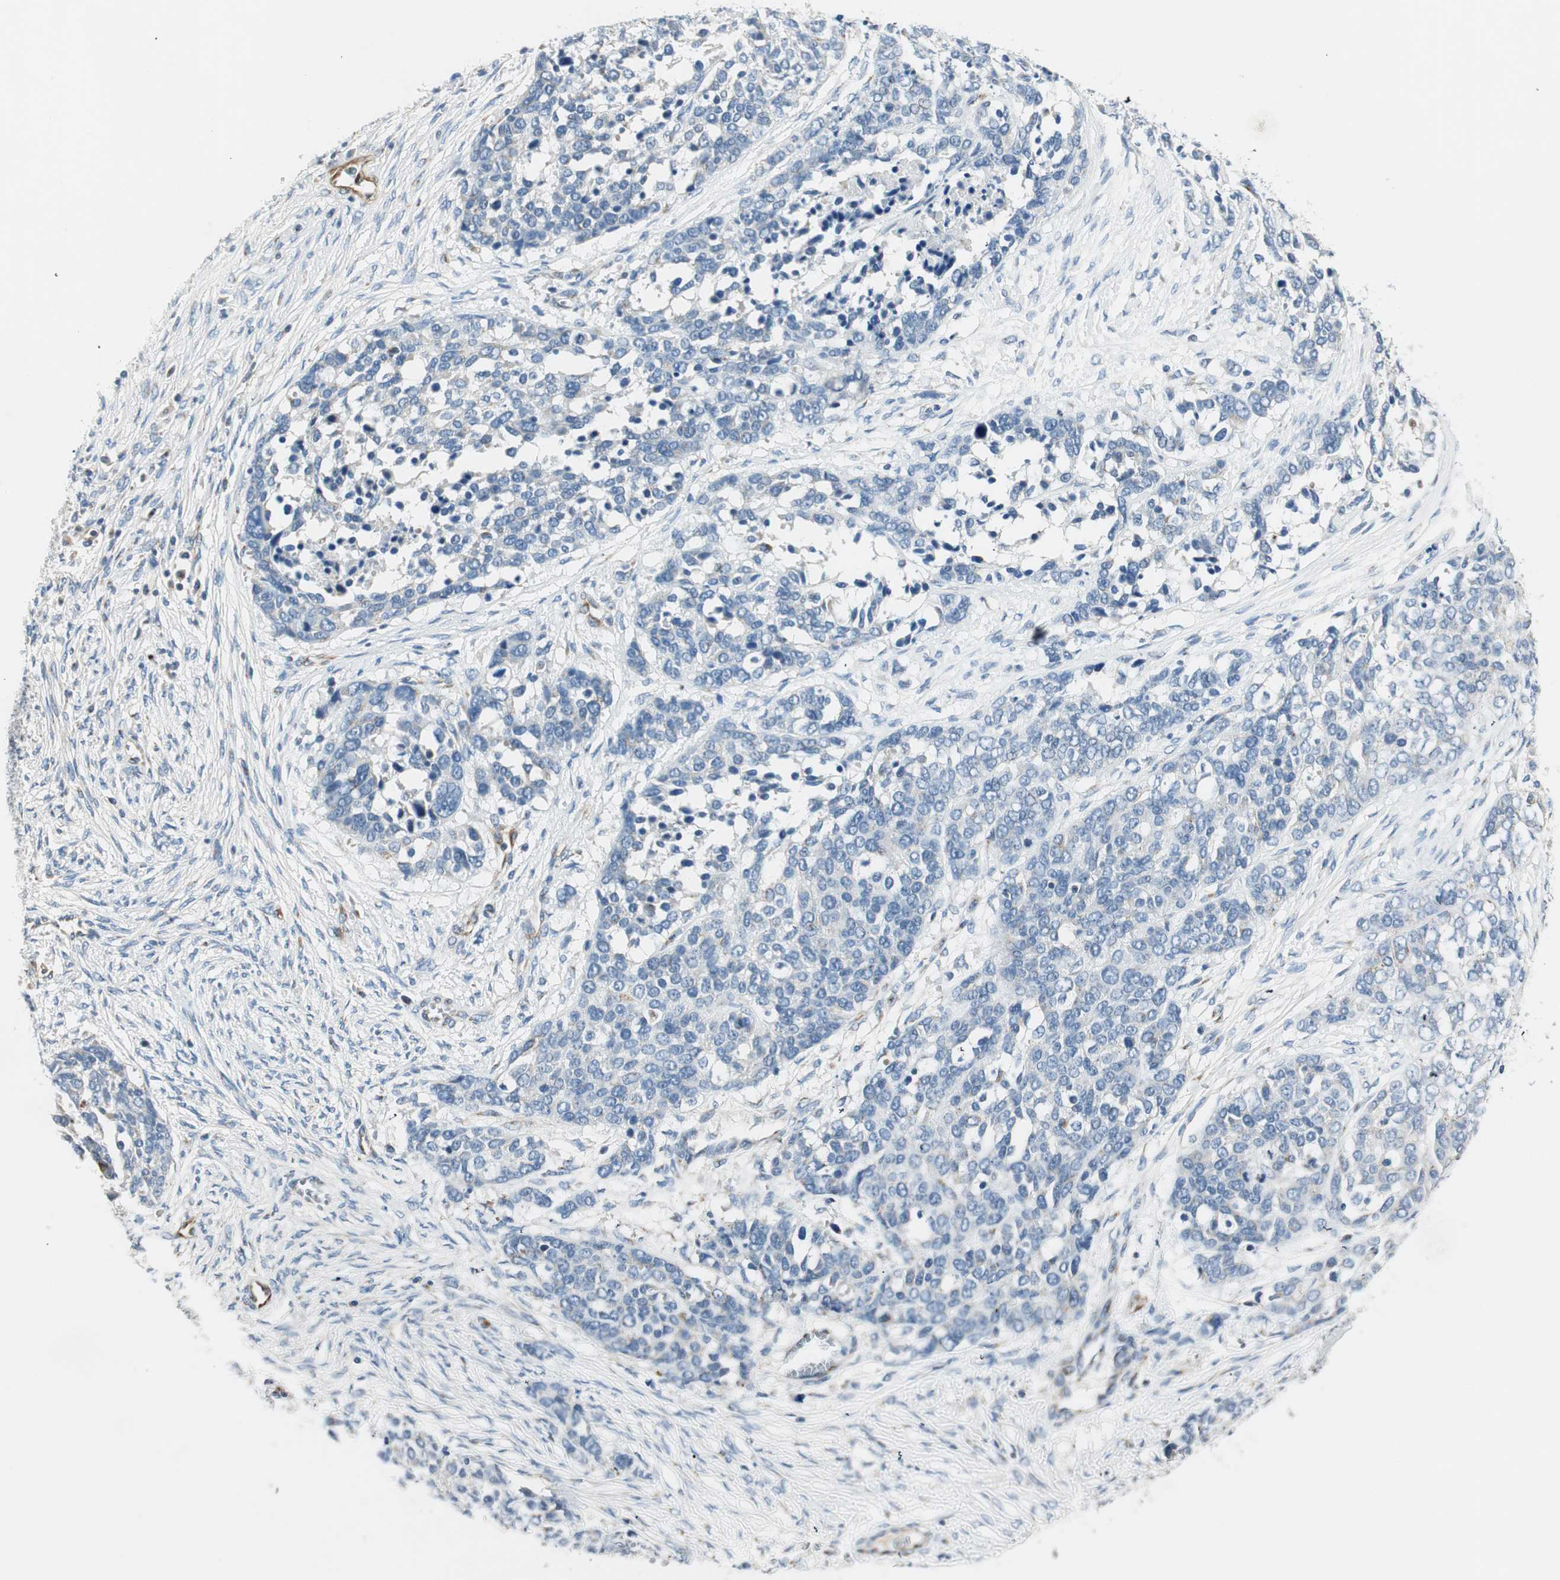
{"staining": {"intensity": "negative", "quantity": "none", "location": "none"}, "tissue": "ovarian cancer", "cell_type": "Tumor cells", "image_type": "cancer", "snomed": [{"axis": "morphology", "description": "Cystadenocarcinoma, serous, NOS"}, {"axis": "topography", "description": "Ovary"}], "caption": "An IHC image of ovarian serous cystadenocarcinoma is shown. There is no staining in tumor cells of ovarian serous cystadenocarcinoma.", "gene": "TMF1", "patient": {"sex": "female", "age": 44}}